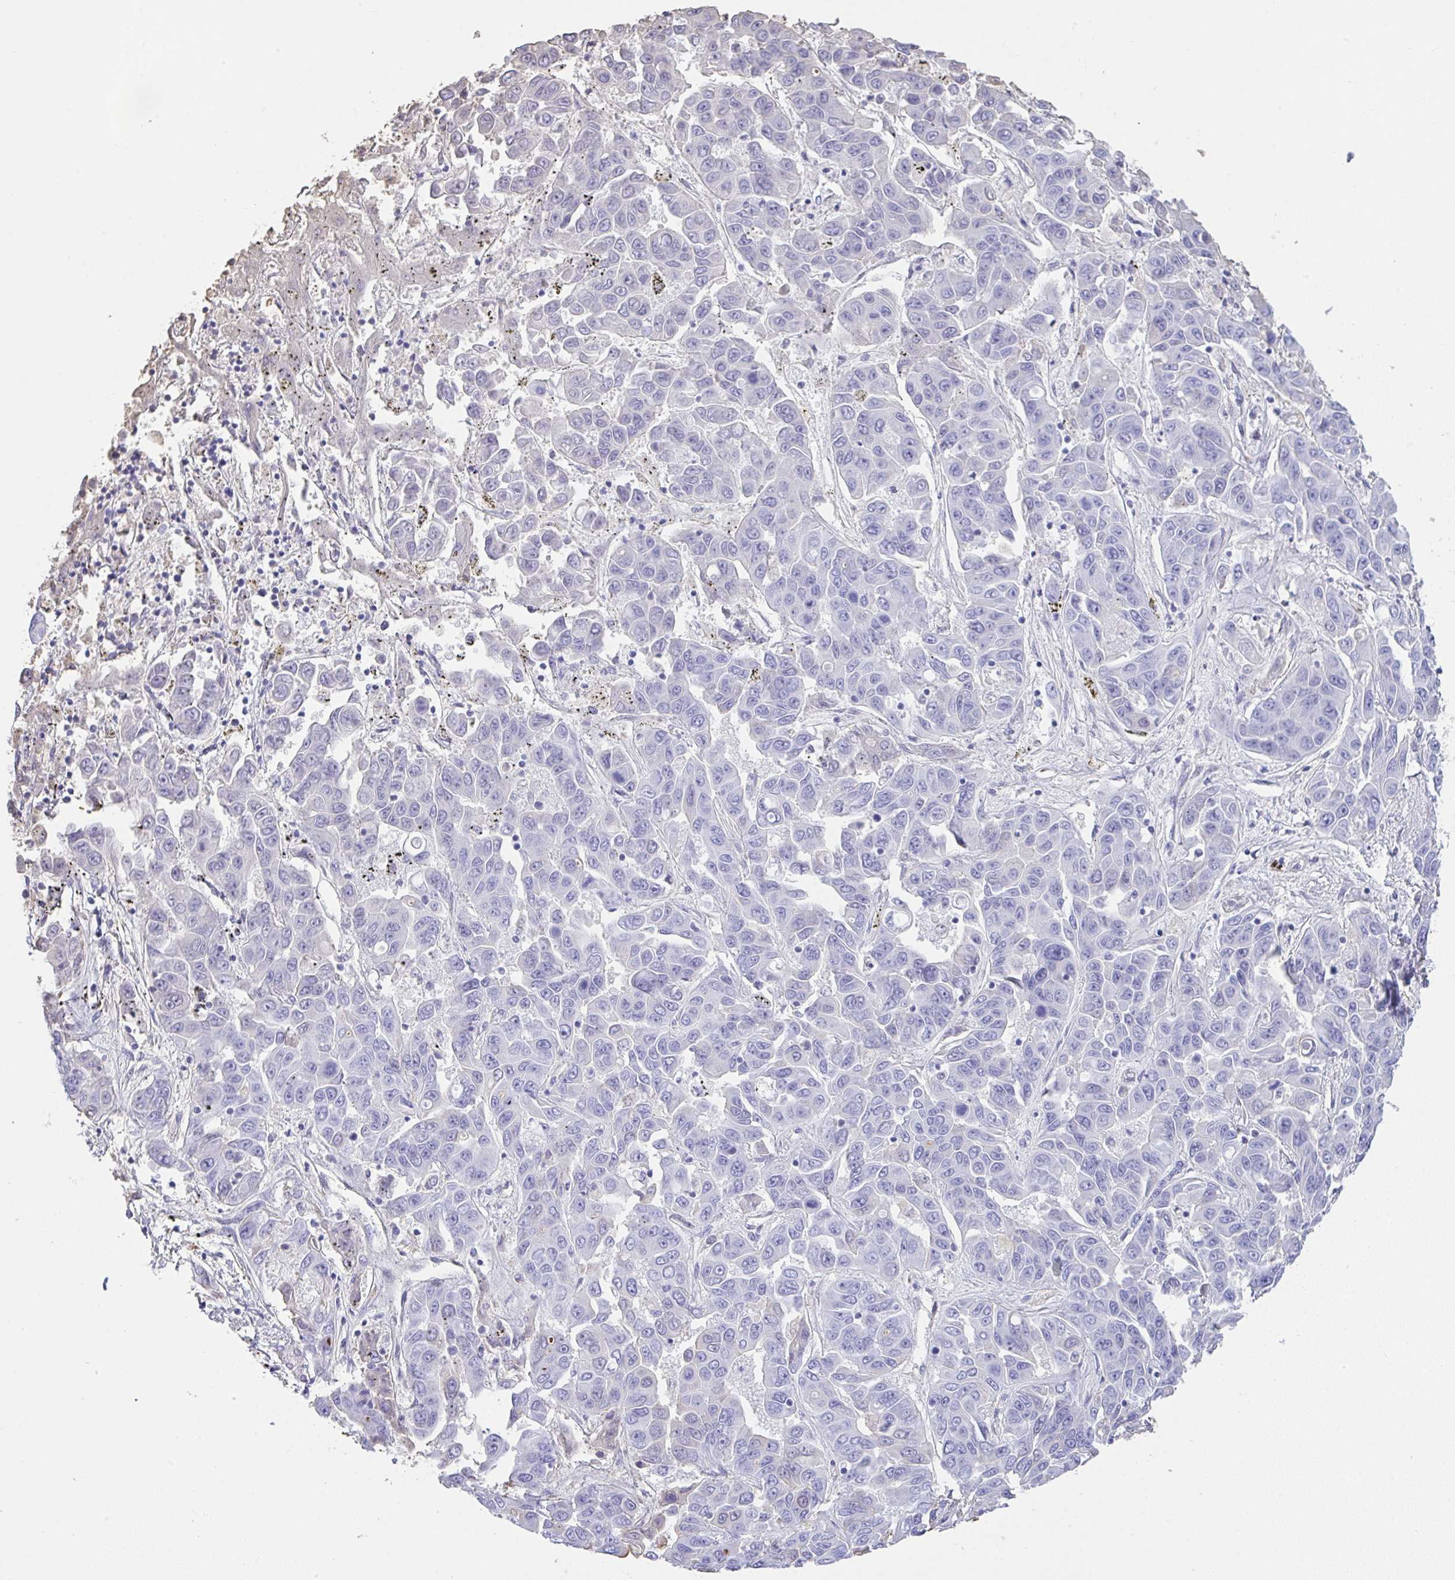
{"staining": {"intensity": "negative", "quantity": "none", "location": "none"}, "tissue": "liver cancer", "cell_type": "Tumor cells", "image_type": "cancer", "snomed": [{"axis": "morphology", "description": "Cholangiocarcinoma"}, {"axis": "topography", "description": "Liver"}], "caption": "The micrograph exhibits no significant staining in tumor cells of liver cancer.", "gene": "HOXC12", "patient": {"sex": "female", "age": 52}}